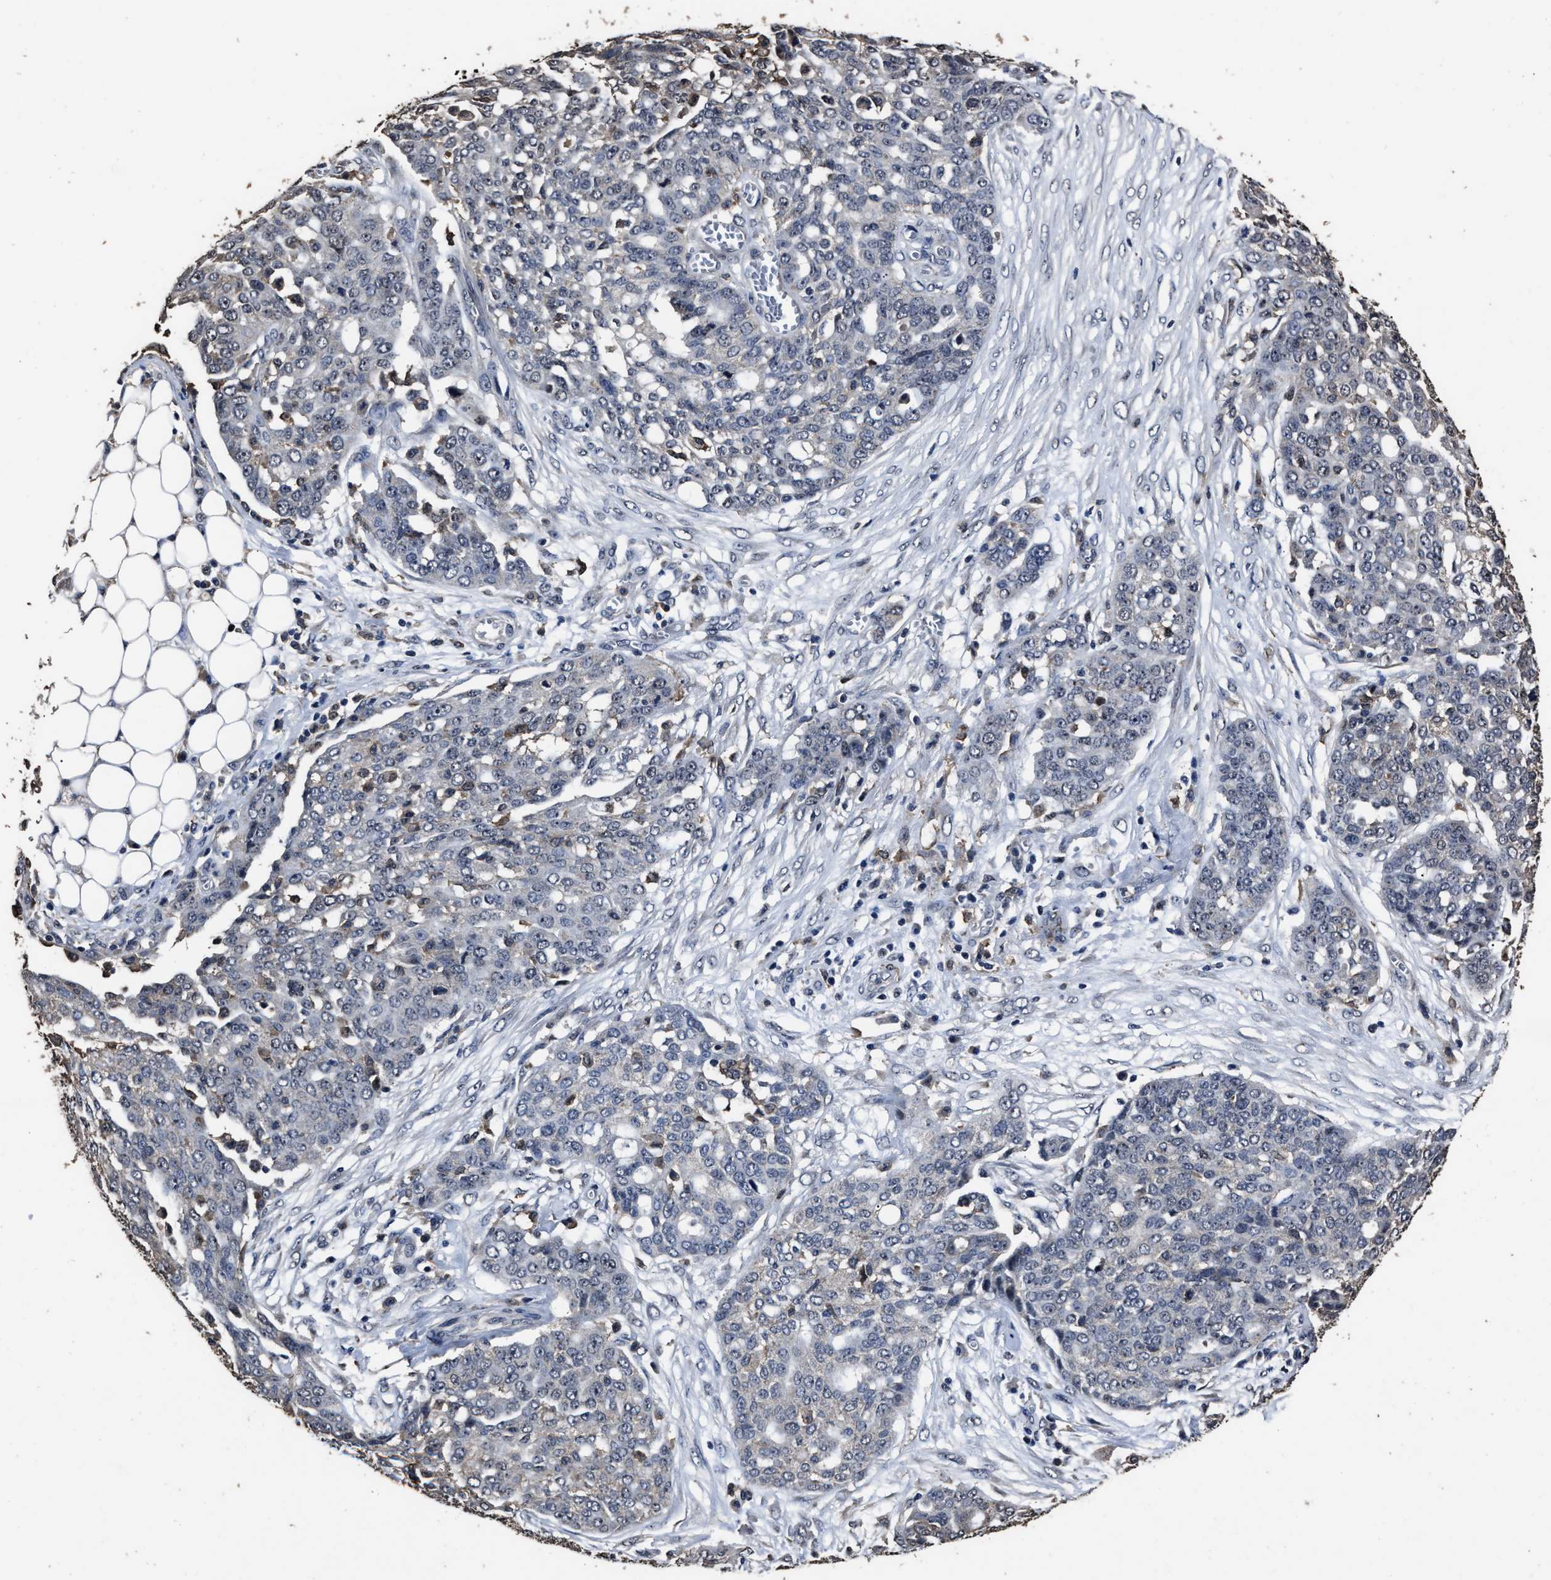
{"staining": {"intensity": "negative", "quantity": "none", "location": "none"}, "tissue": "ovarian cancer", "cell_type": "Tumor cells", "image_type": "cancer", "snomed": [{"axis": "morphology", "description": "Cystadenocarcinoma, serous, NOS"}, {"axis": "topography", "description": "Soft tissue"}, {"axis": "topography", "description": "Ovary"}], "caption": "Serous cystadenocarcinoma (ovarian) was stained to show a protein in brown. There is no significant positivity in tumor cells.", "gene": "RSBN1L", "patient": {"sex": "female", "age": 57}}